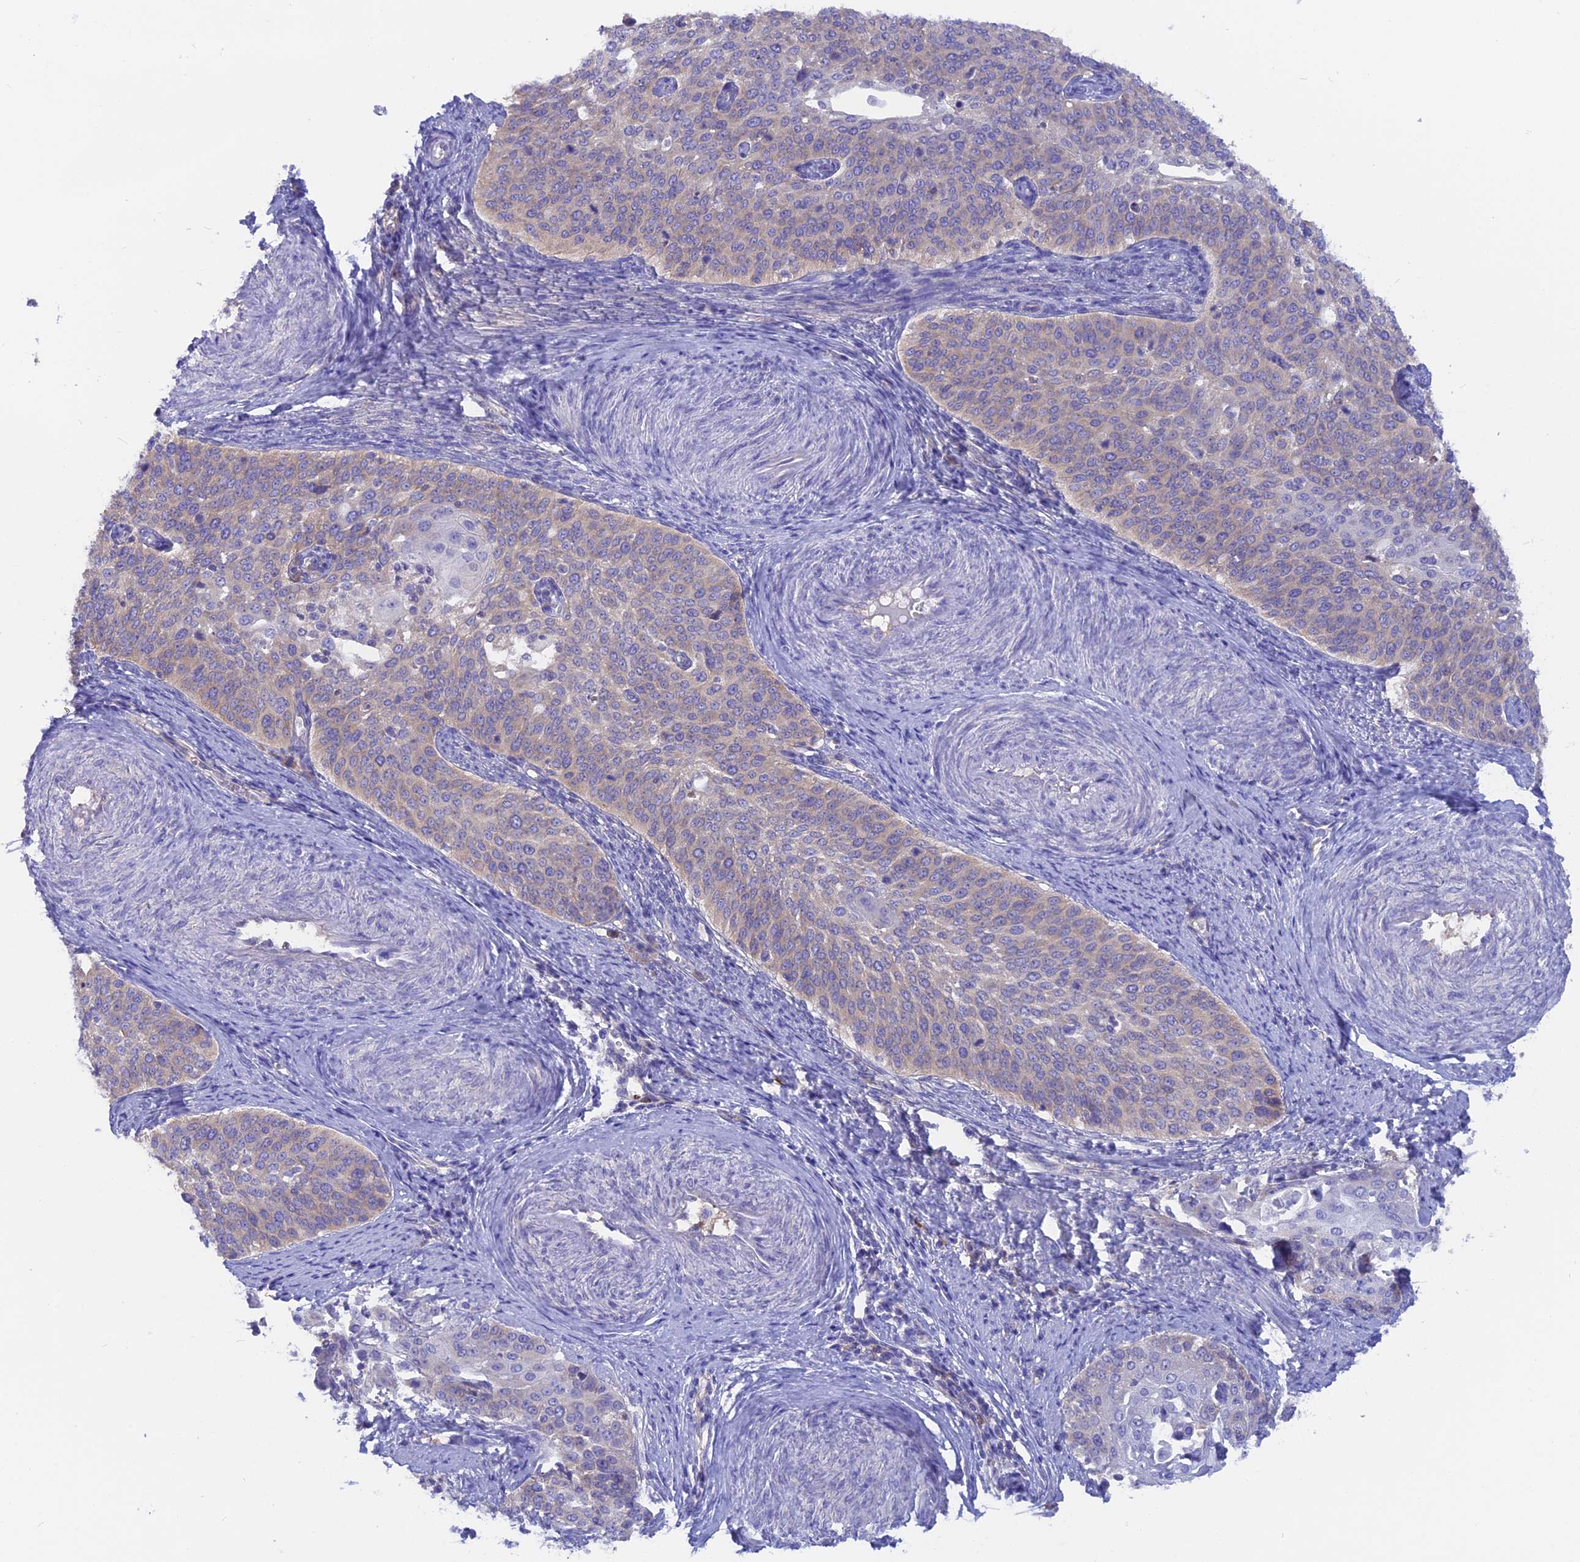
{"staining": {"intensity": "weak", "quantity": "<25%", "location": "cytoplasmic/membranous"}, "tissue": "cervical cancer", "cell_type": "Tumor cells", "image_type": "cancer", "snomed": [{"axis": "morphology", "description": "Squamous cell carcinoma, NOS"}, {"axis": "topography", "description": "Cervix"}], "caption": "IHC micrograph of human cervical cancer stained for a protein (brown), which exhibits no positivity in tumor cells.", "gene": "LZTFL1", "patient": {"sex": "female", "age": 44}}